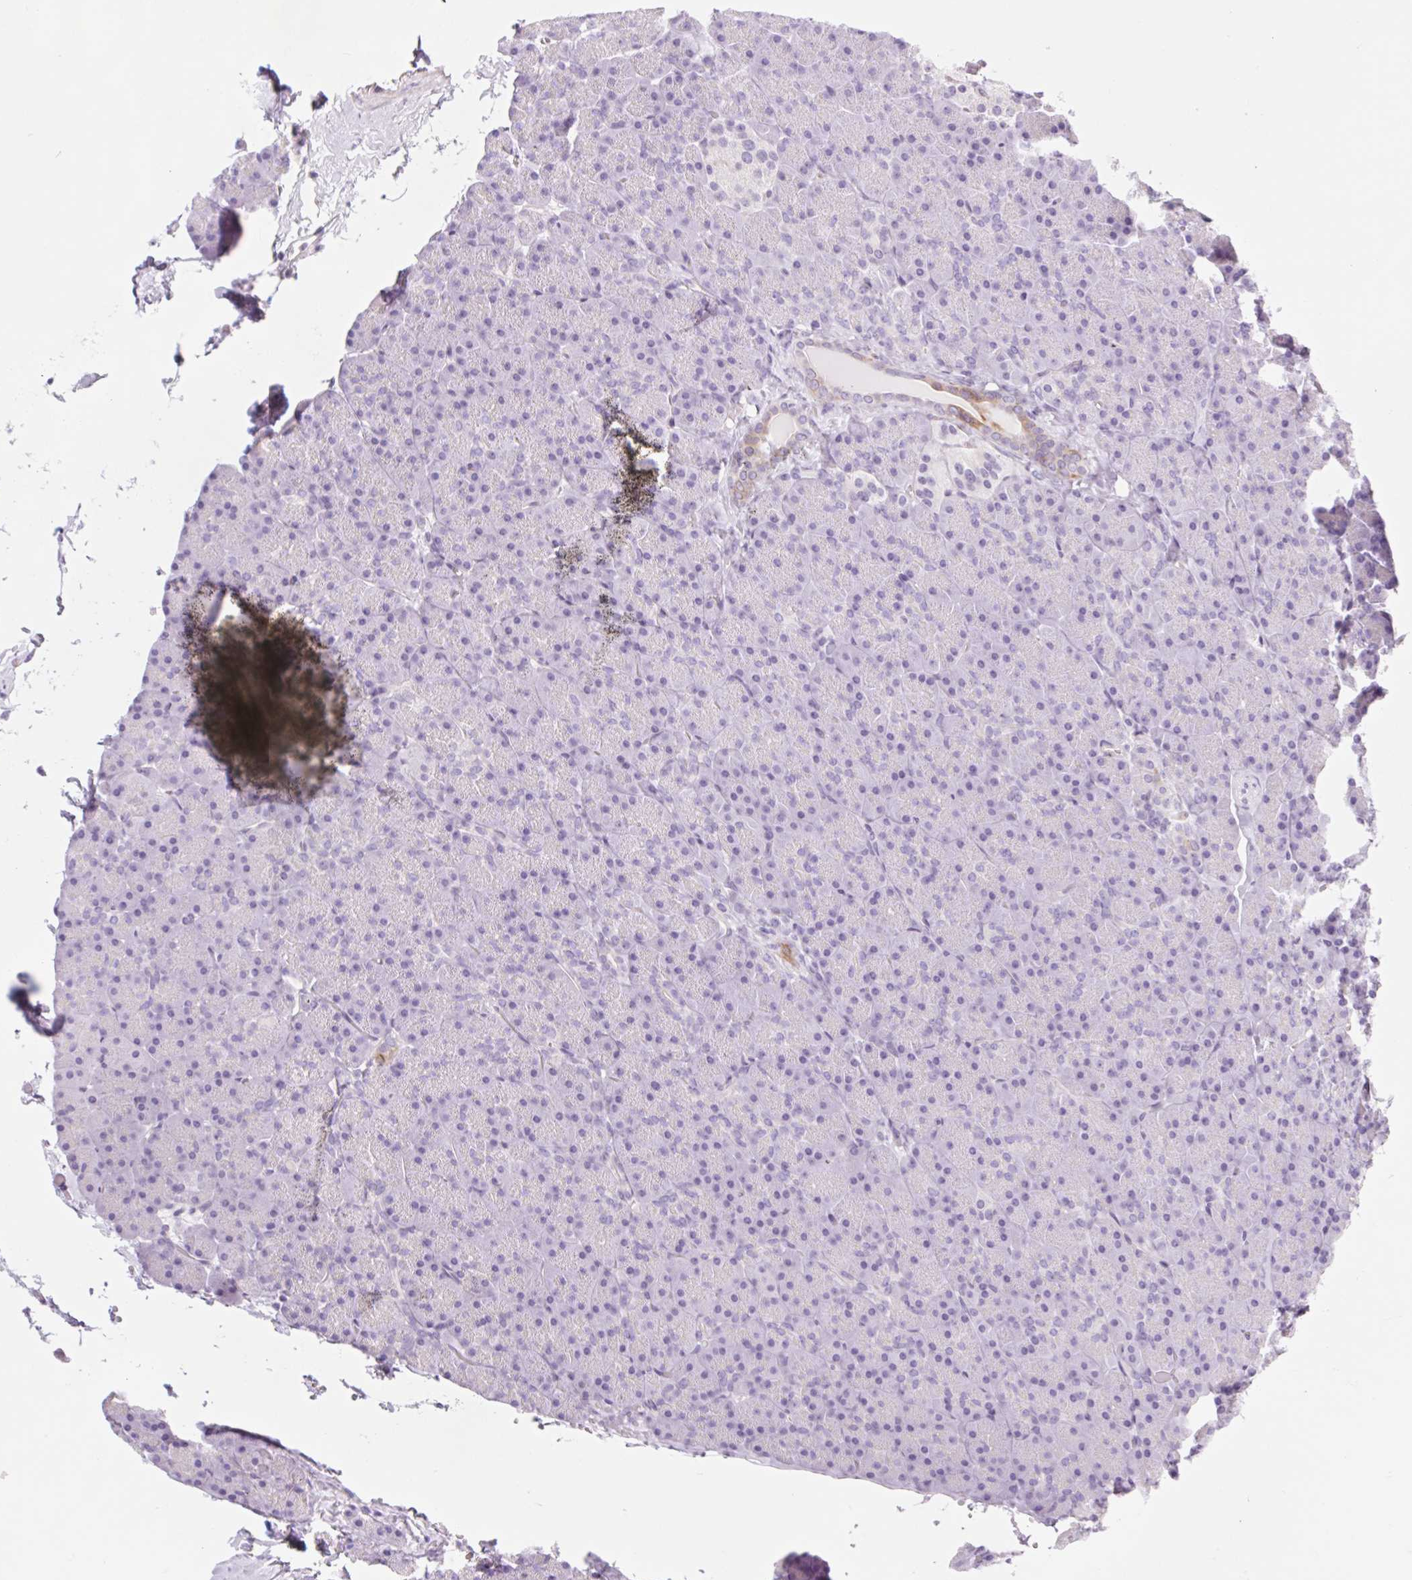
{"staining": {"intensity": "negative", "quantity": "none", "location": "none"}, "tissue": "carcinoid", "cell_type": "Tumor cells", "image_type": "cancer", "snomed": [{"axis": "morphology", "description": "Normal tissue, NOS"}, {"axis": "morphology", "description": "Carcinoid, malignant, NOS"}, {"axis": "topography", "description": "Pancreas"}], "caption": "IHC histopathology image of human malignant carcinoid stained for a protein (brown), which displays no expression in tumor cells.", "gene": "BCAS1", "patient": {"sex": "male", "age": 36}}